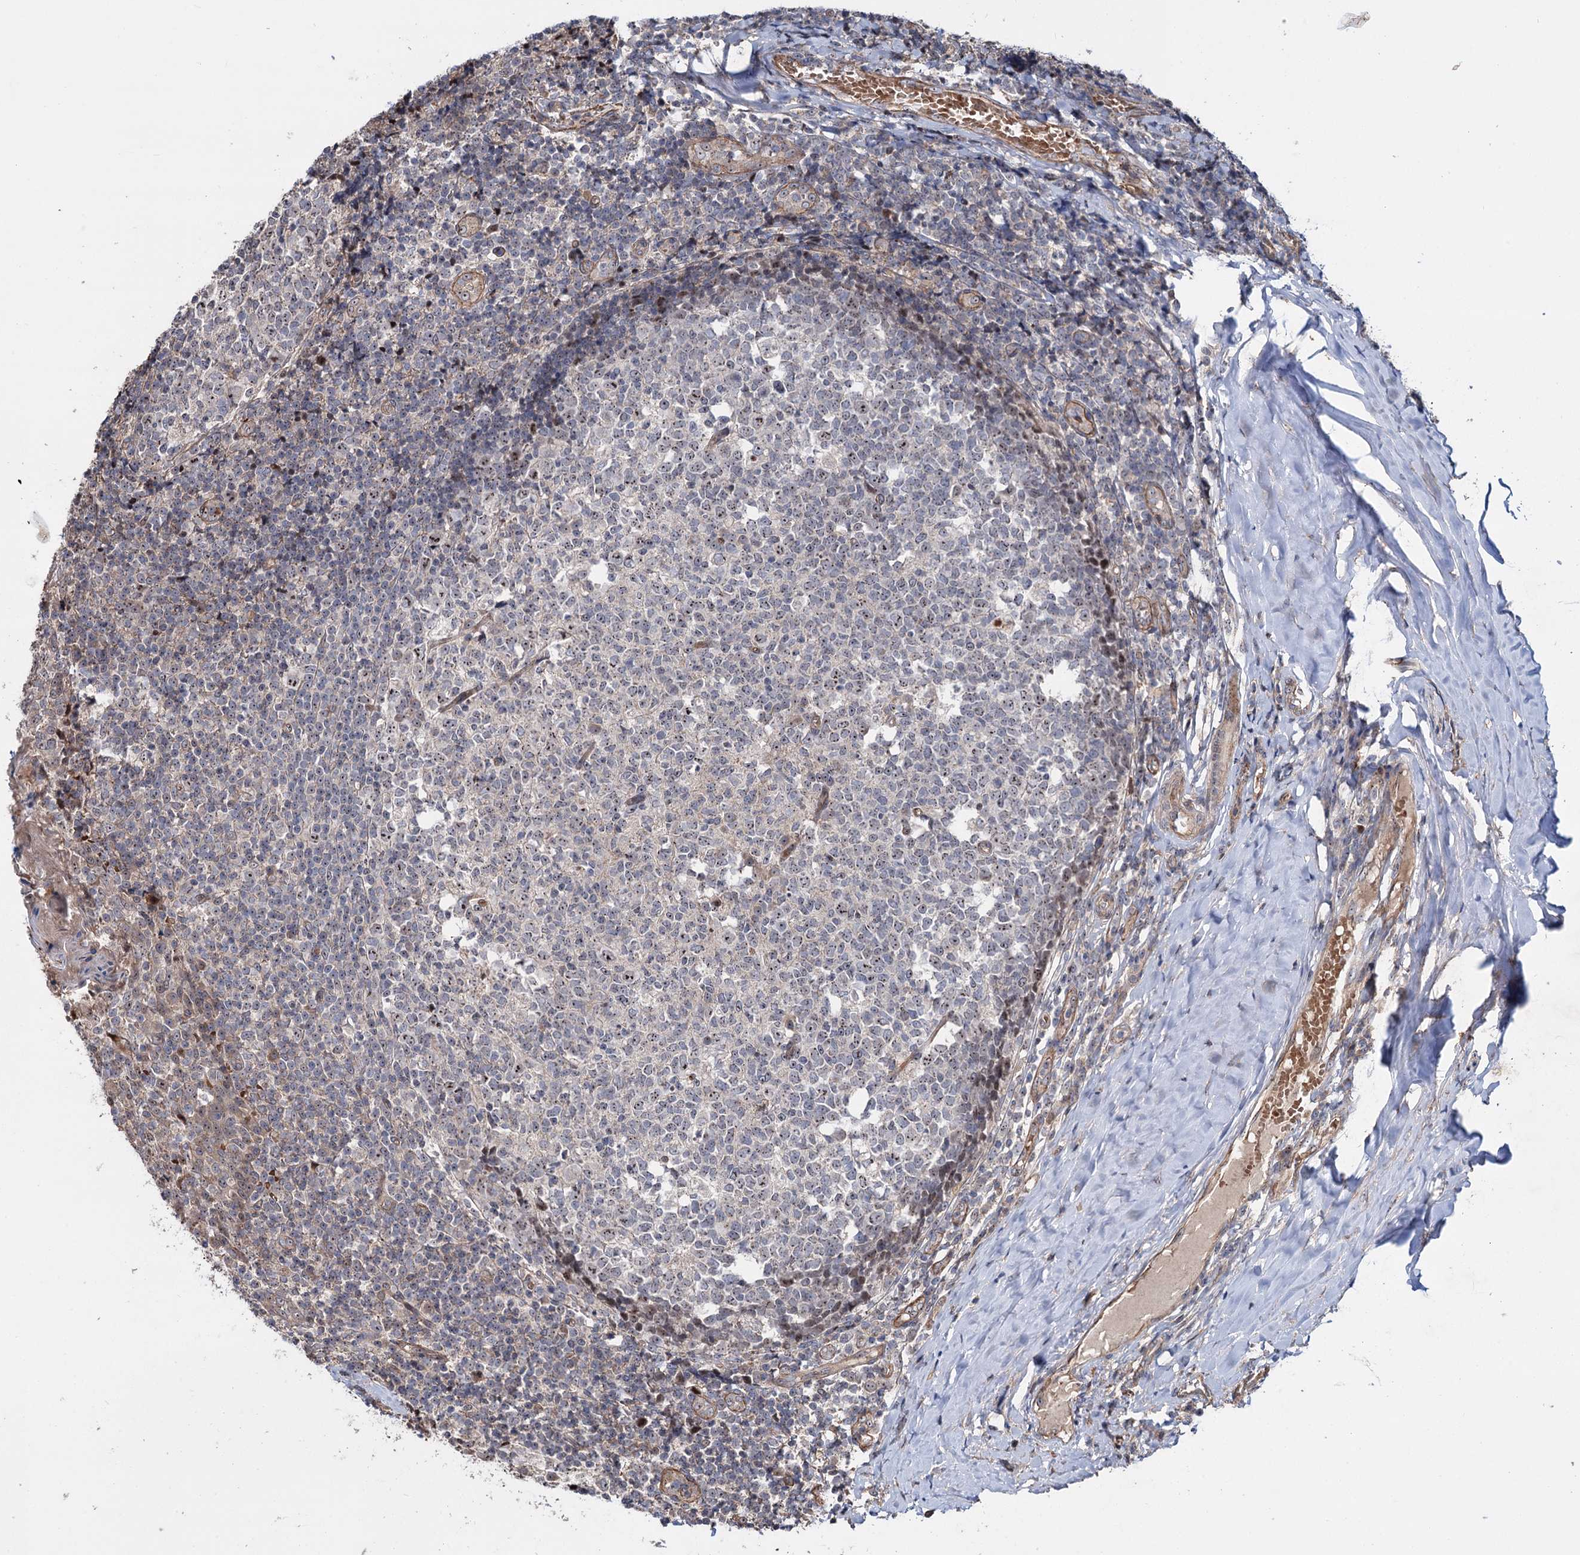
{"staining": {"intensity": "weak", "quantity": "<25%", "location": "nuclear"}, "tissue": "tonsil", "cell_type": "Germinal center cells", "image_type": "normal", "snomed": [{"axis": "morphology", "description": "Normal tissue, NOS"}, {"axis": "topography", "description": "Tonsil"}], "caption": "Immunohistochemistry (IHC) image of unremarkable tonsil stained for a protein (brown), which displays no staining in germinal center cells. The staining was performed using DAB to visualize the protein expression in brown, while the nuclei were stained in blue with hematoxylin (Magnification: 20x).", "gene": "PTDSS2", "patient": {"sex": "female", "age": 19}}